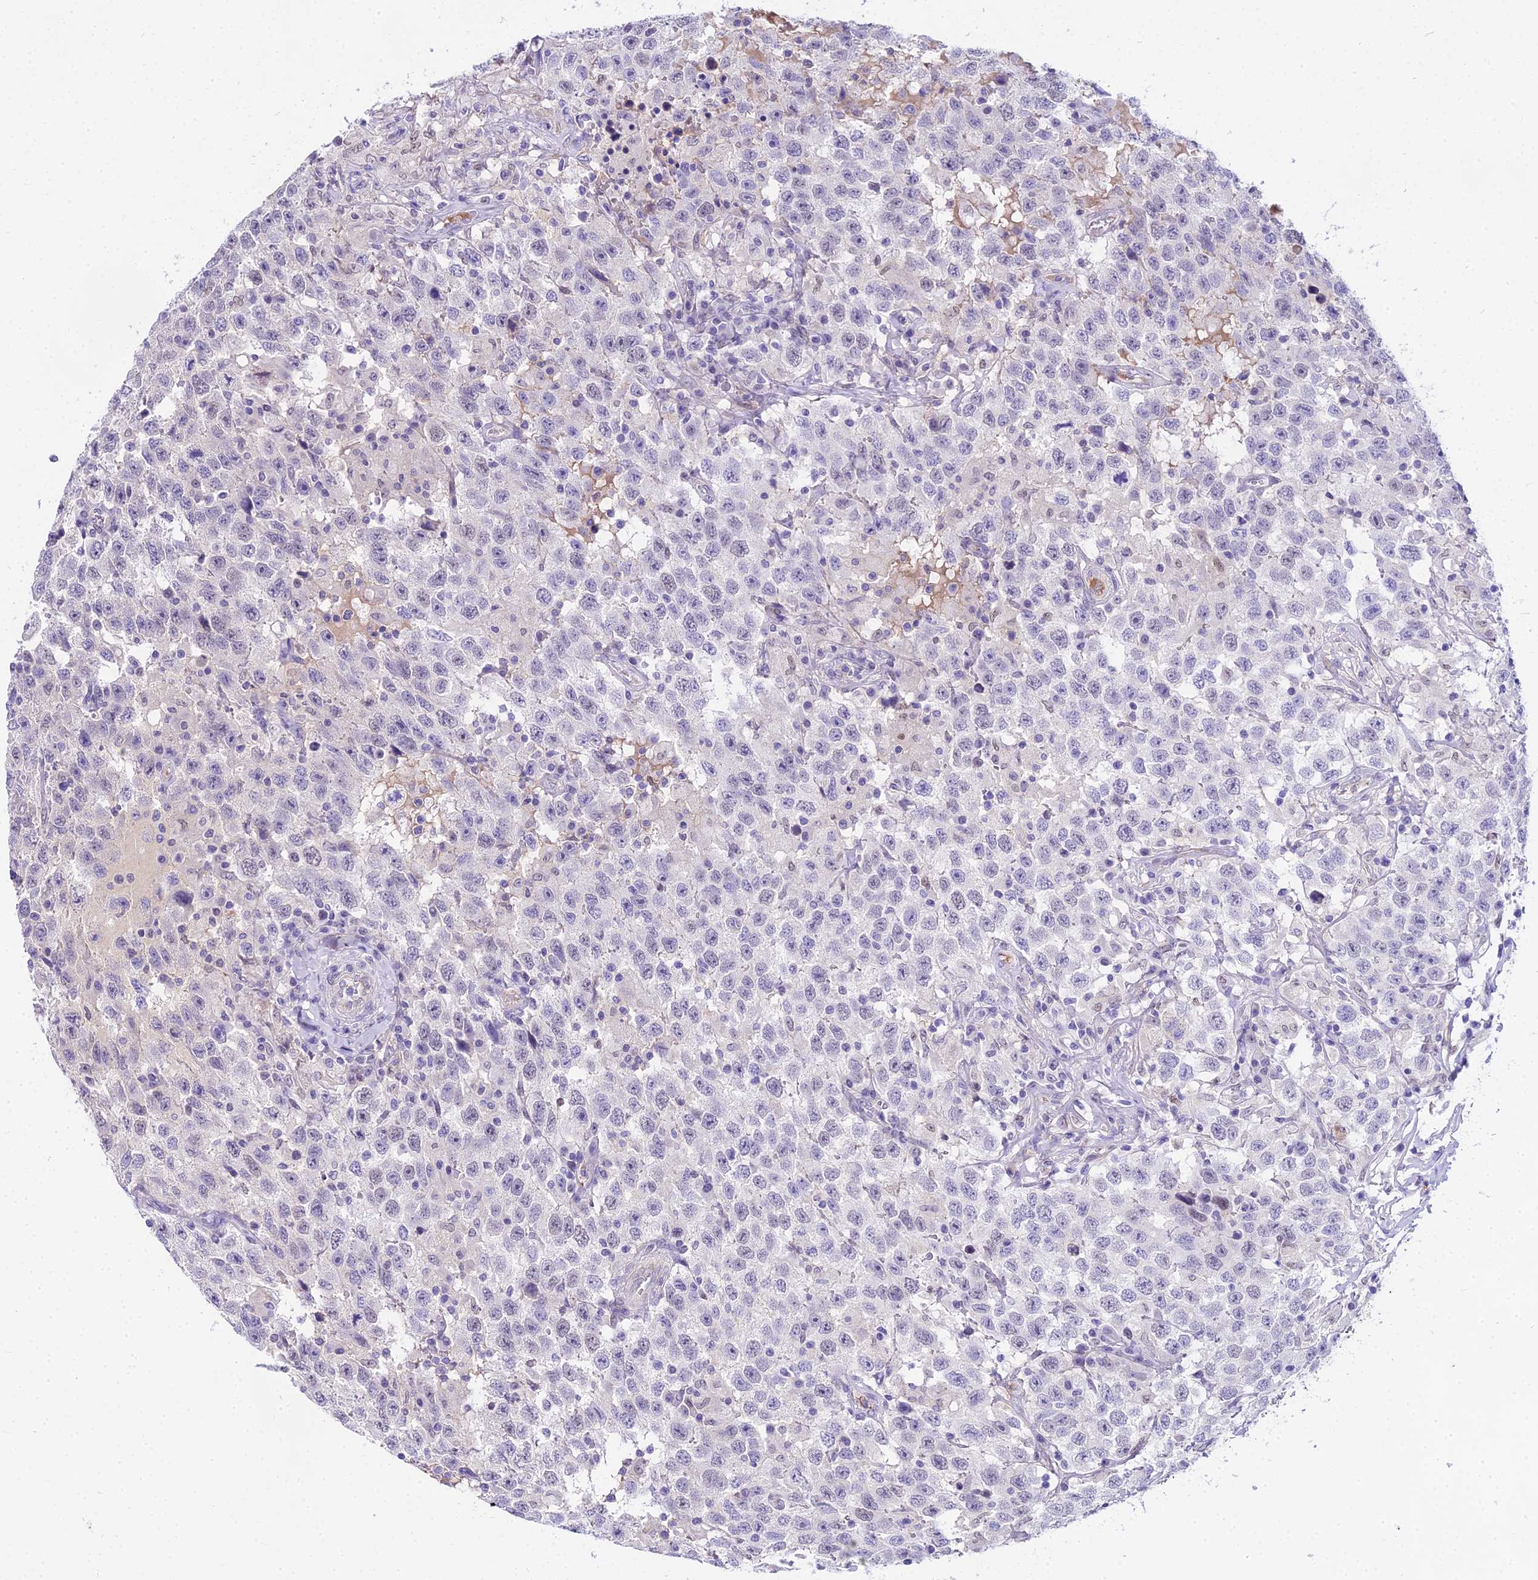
{"staining": {"intensity": "negative", "quantity": "none", "location": "none"}, "tissue": "testis cancer", "cell_type": "Tumor cells", "image_type": "cancer", "snomed": [{"axis": "morphology", "description": "Seminoma, NOS"}, {"axis": "topography", "description": "Testis"}], "caption": "Seminoma (testis) stained for a protein using immunohistochemistry exhibits no positivity tumor cells.", "gene": "MAT2A", "patient": {"sex": "male", "age": 41}}